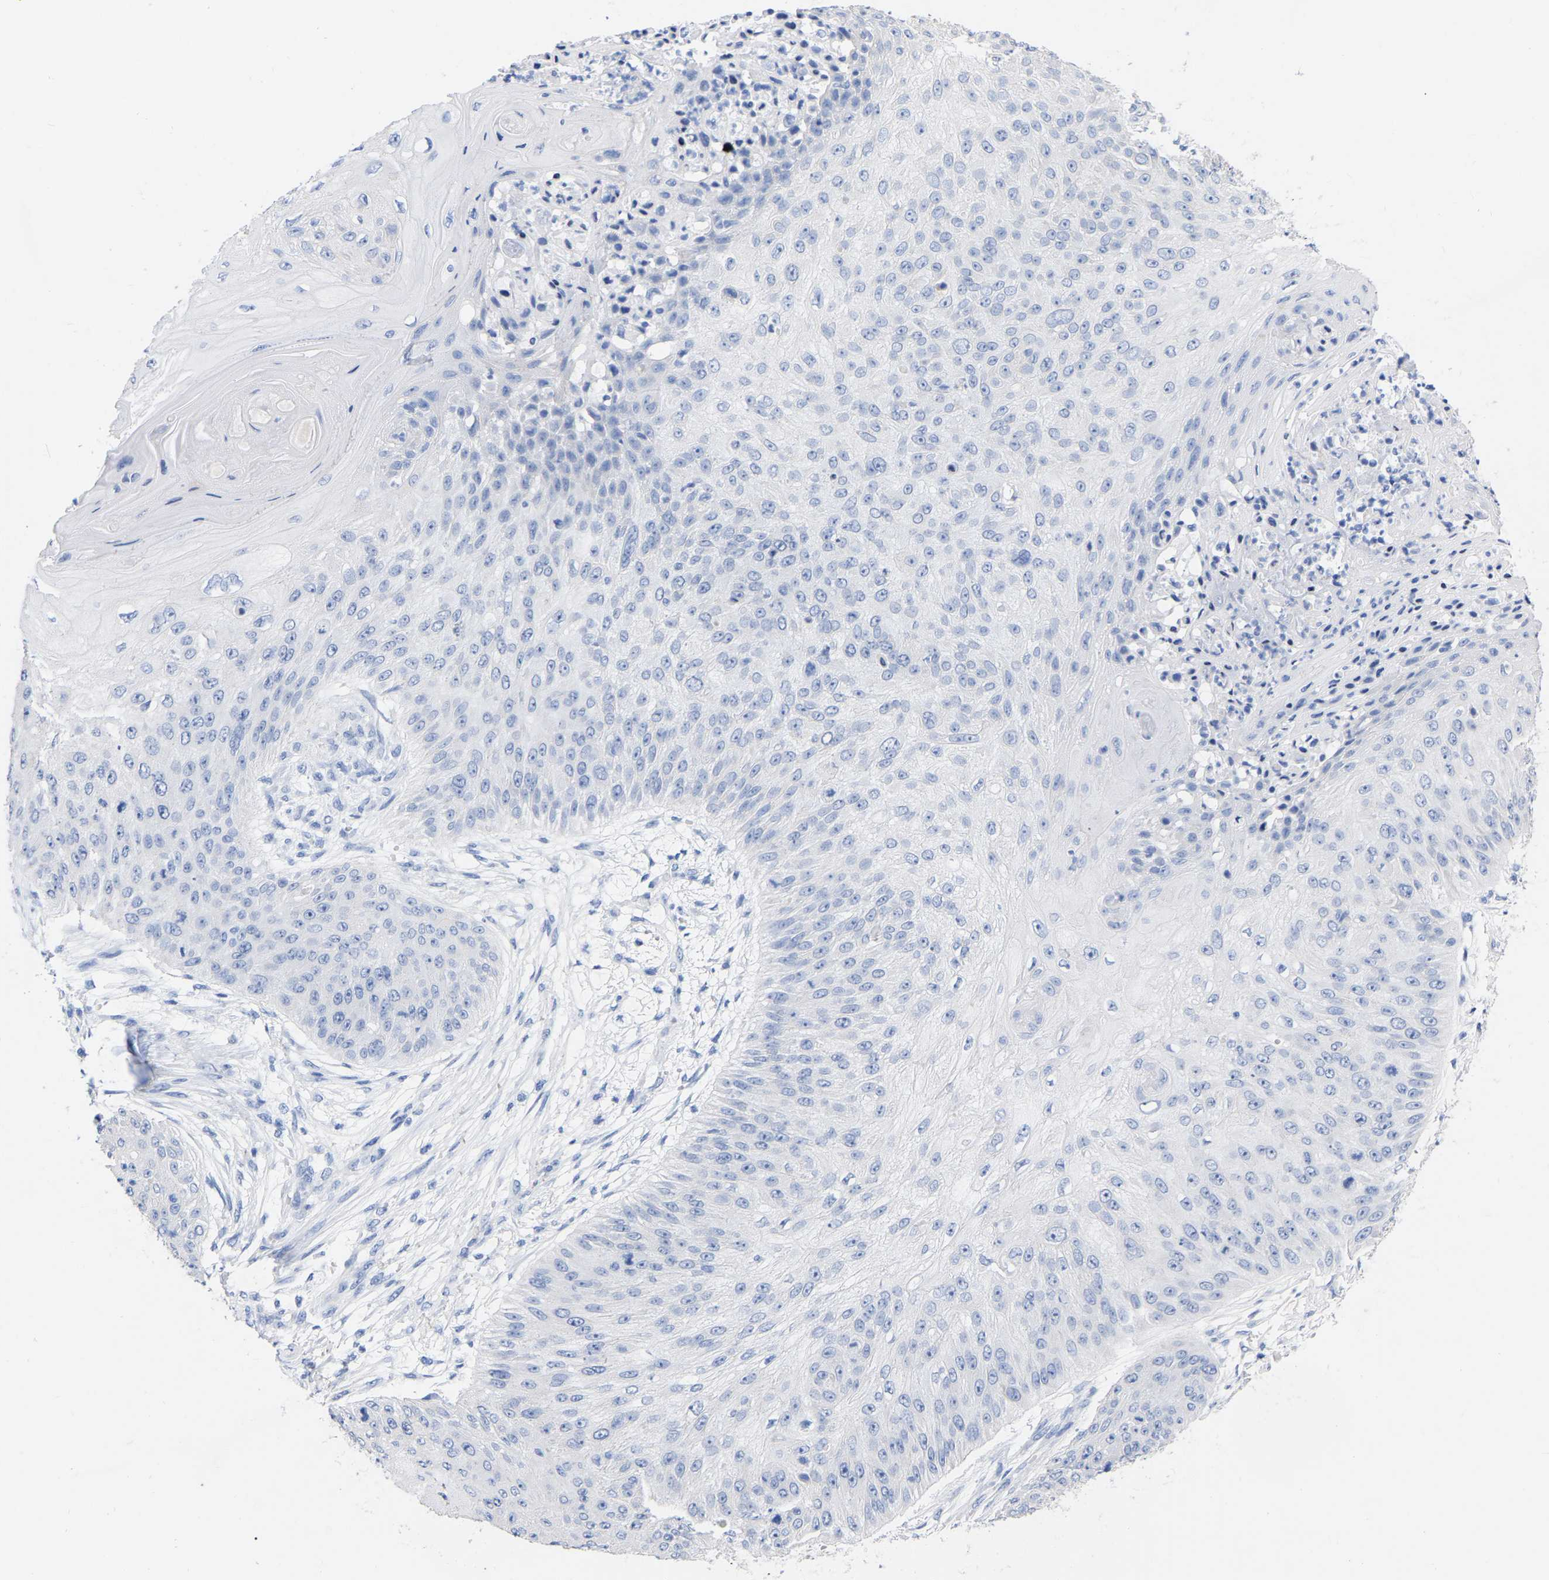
{"staining": {"intensity": "negative", "quantity": "none", "location": "none"}, "tissue": "skin cancer", "cell_type": "Tumor cells", "image_type": "cancer", "snomed": [{"axis": "morphology", "description": "Squamous cell carcinoma, NOS"}, {"axis": "topography", "description": "Skin"}], "caption": "High magnification brightfield microscopy of skin cancer stained with DAB (brown) and counterstained with hematoxylin (blue): tumor cells show no significant staining.", "gene": "ZNF629", "patient": {"sex": "female", "age": 80}}